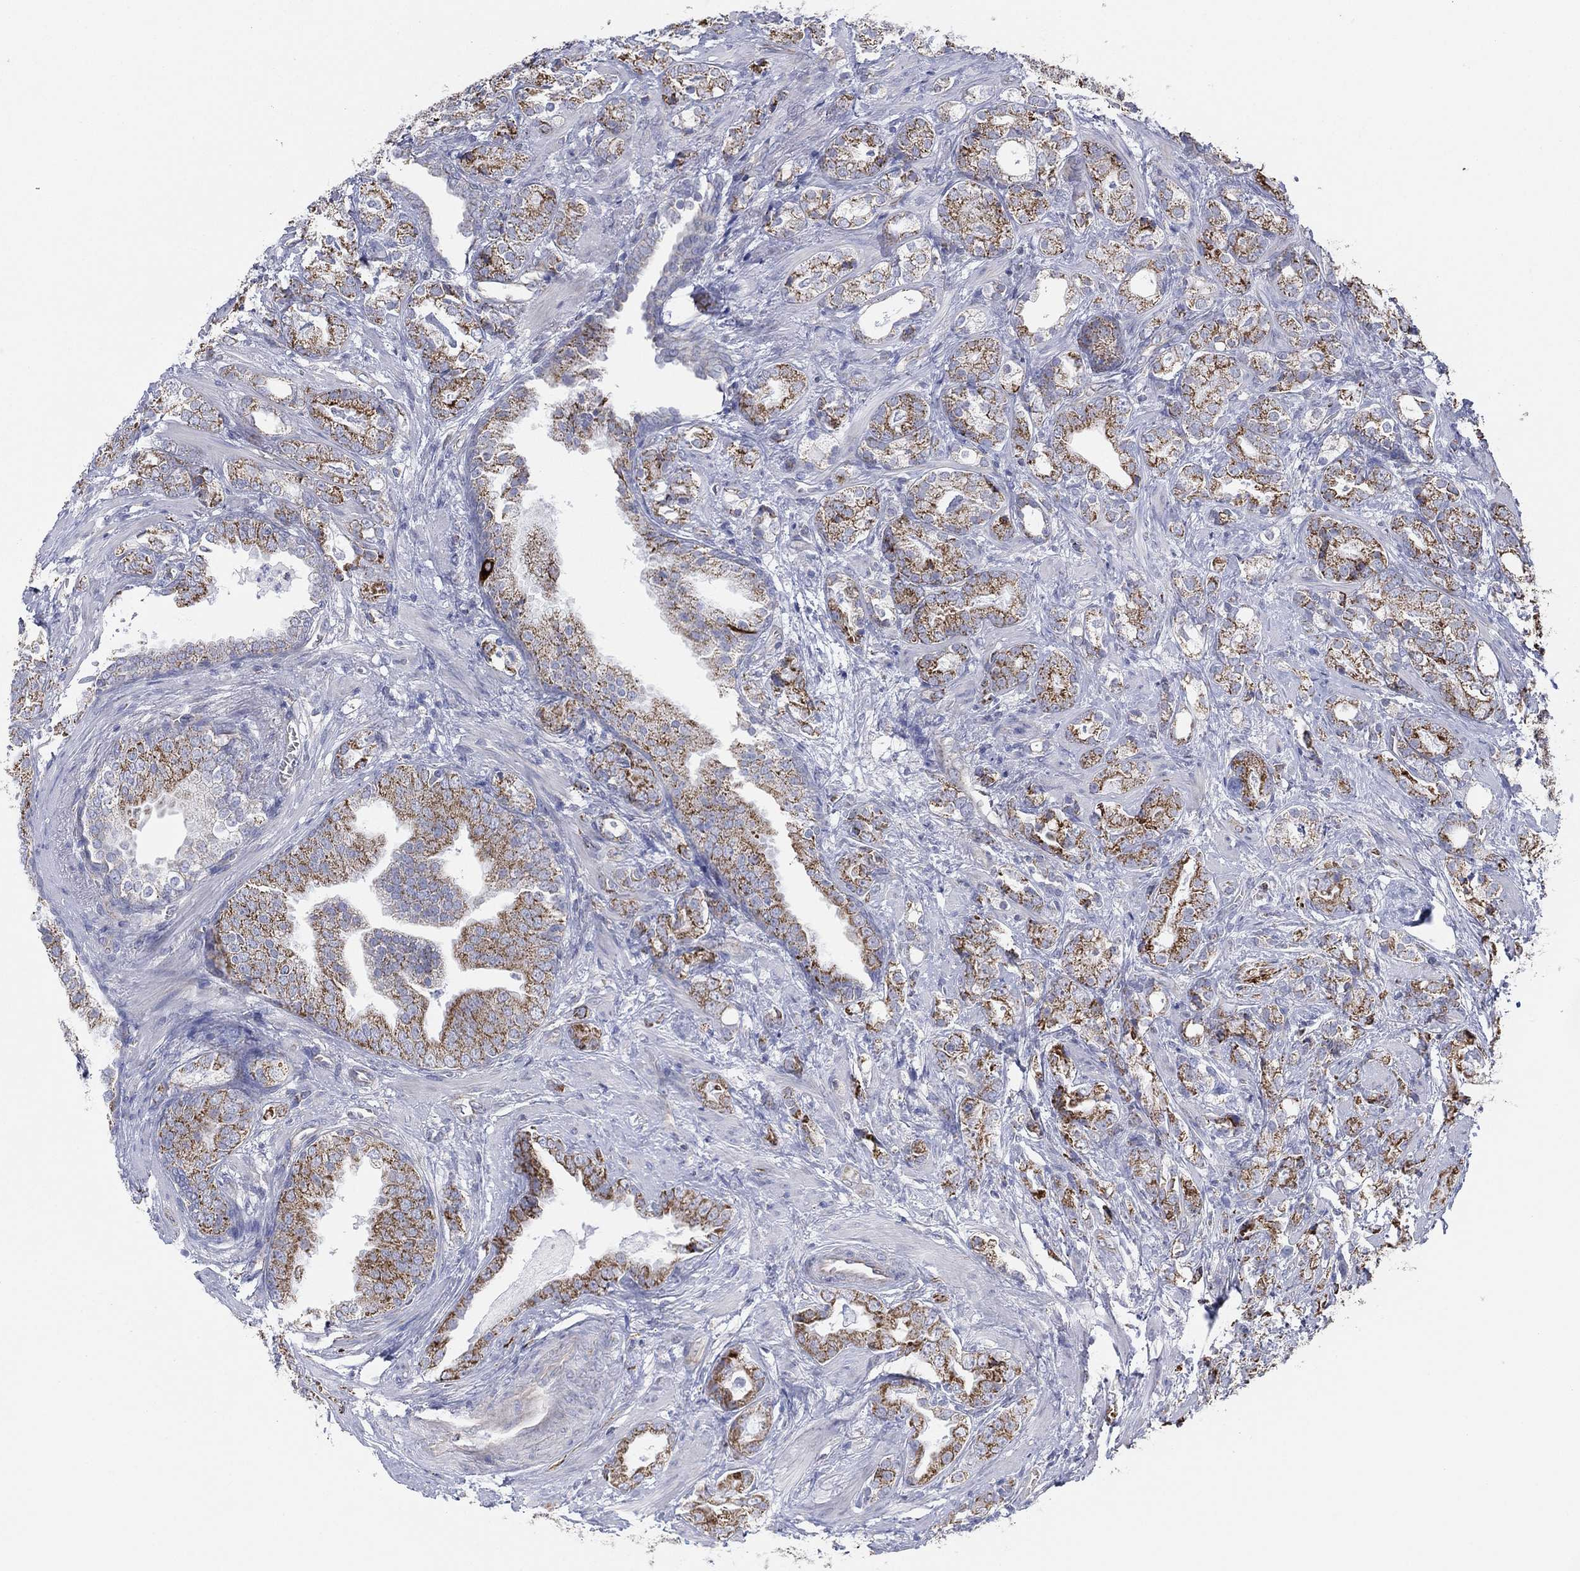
{"staining": {"intensity": "strong", "quantity": "25%-75%", "location": "cytoplasmic/membranous"}, "tissue": "prostate cancer", "cell_type": "Tumor cells", "image_type": "cancer", "snomed": [{"axis": "morphology", "description": "Adenocarcinoma, NOS"}, {"axis": "topography", "description": "Prostate"}], "caption": "Strong cytoplasmic/membranous expression for a protein is present in about 25%-75% of tumor cells of adenocarcinoma (prostate) using immunohistochemistry.", "gene": "INA", "patient": {"sex": "male", "age": 57}}